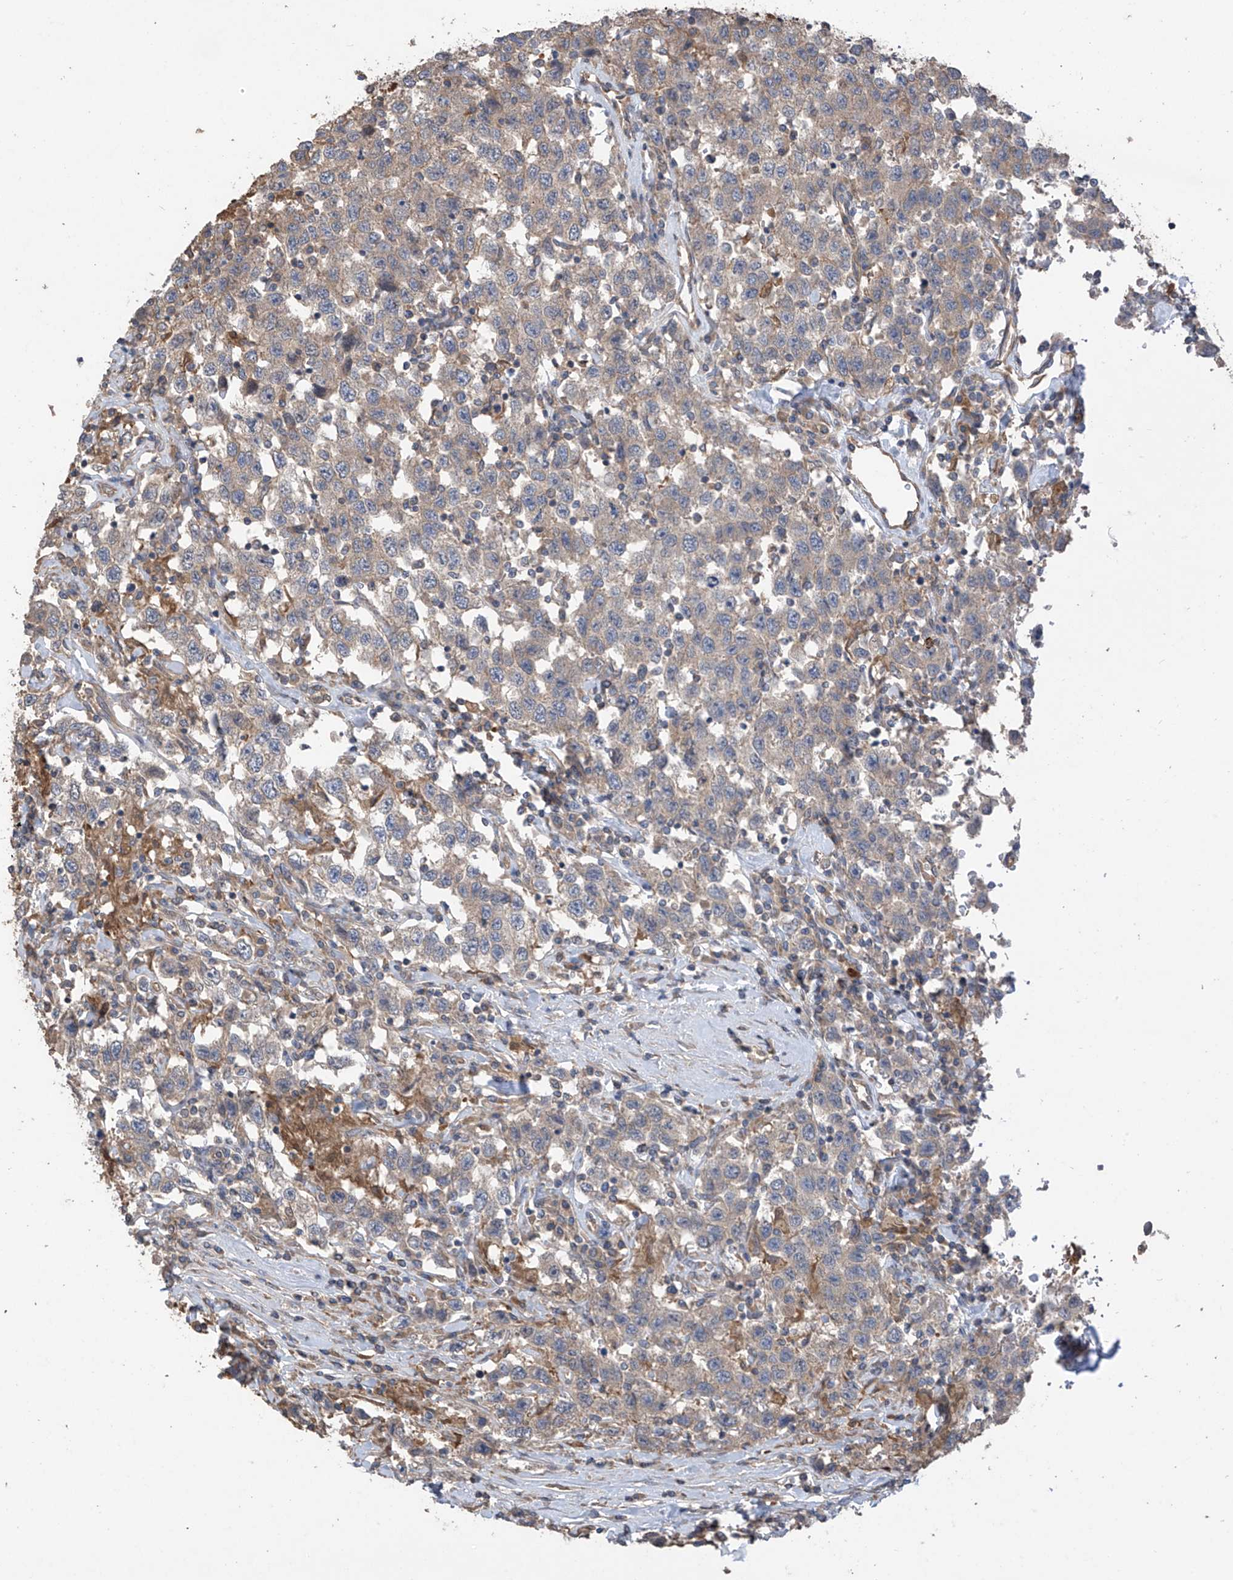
{"staining": {"intensity": "weak", "quantity": "25%-75%", "location": "cytoplasmic/membranous"}, "tissue": "testis cancer", "cell_type": "Tumor cells", "image_type": "cancer", "snomed": [{"axis": "morphology", "description": "Seminoma, NOS"}, {"axis": "topography", "description": "Testis"}], "caption": "IHC micrograph of neoplastic tissue: seminoma (testis) stained using immunohistochemistry exhibits low levels of weak protein expression localized specifically in the cytoplasmic/membranous of tumor cells, appearing as a cytoplasmic/membranous brown color.", "gene": "PHACTR4", "patient": {"sex": "male", "age": 41}}